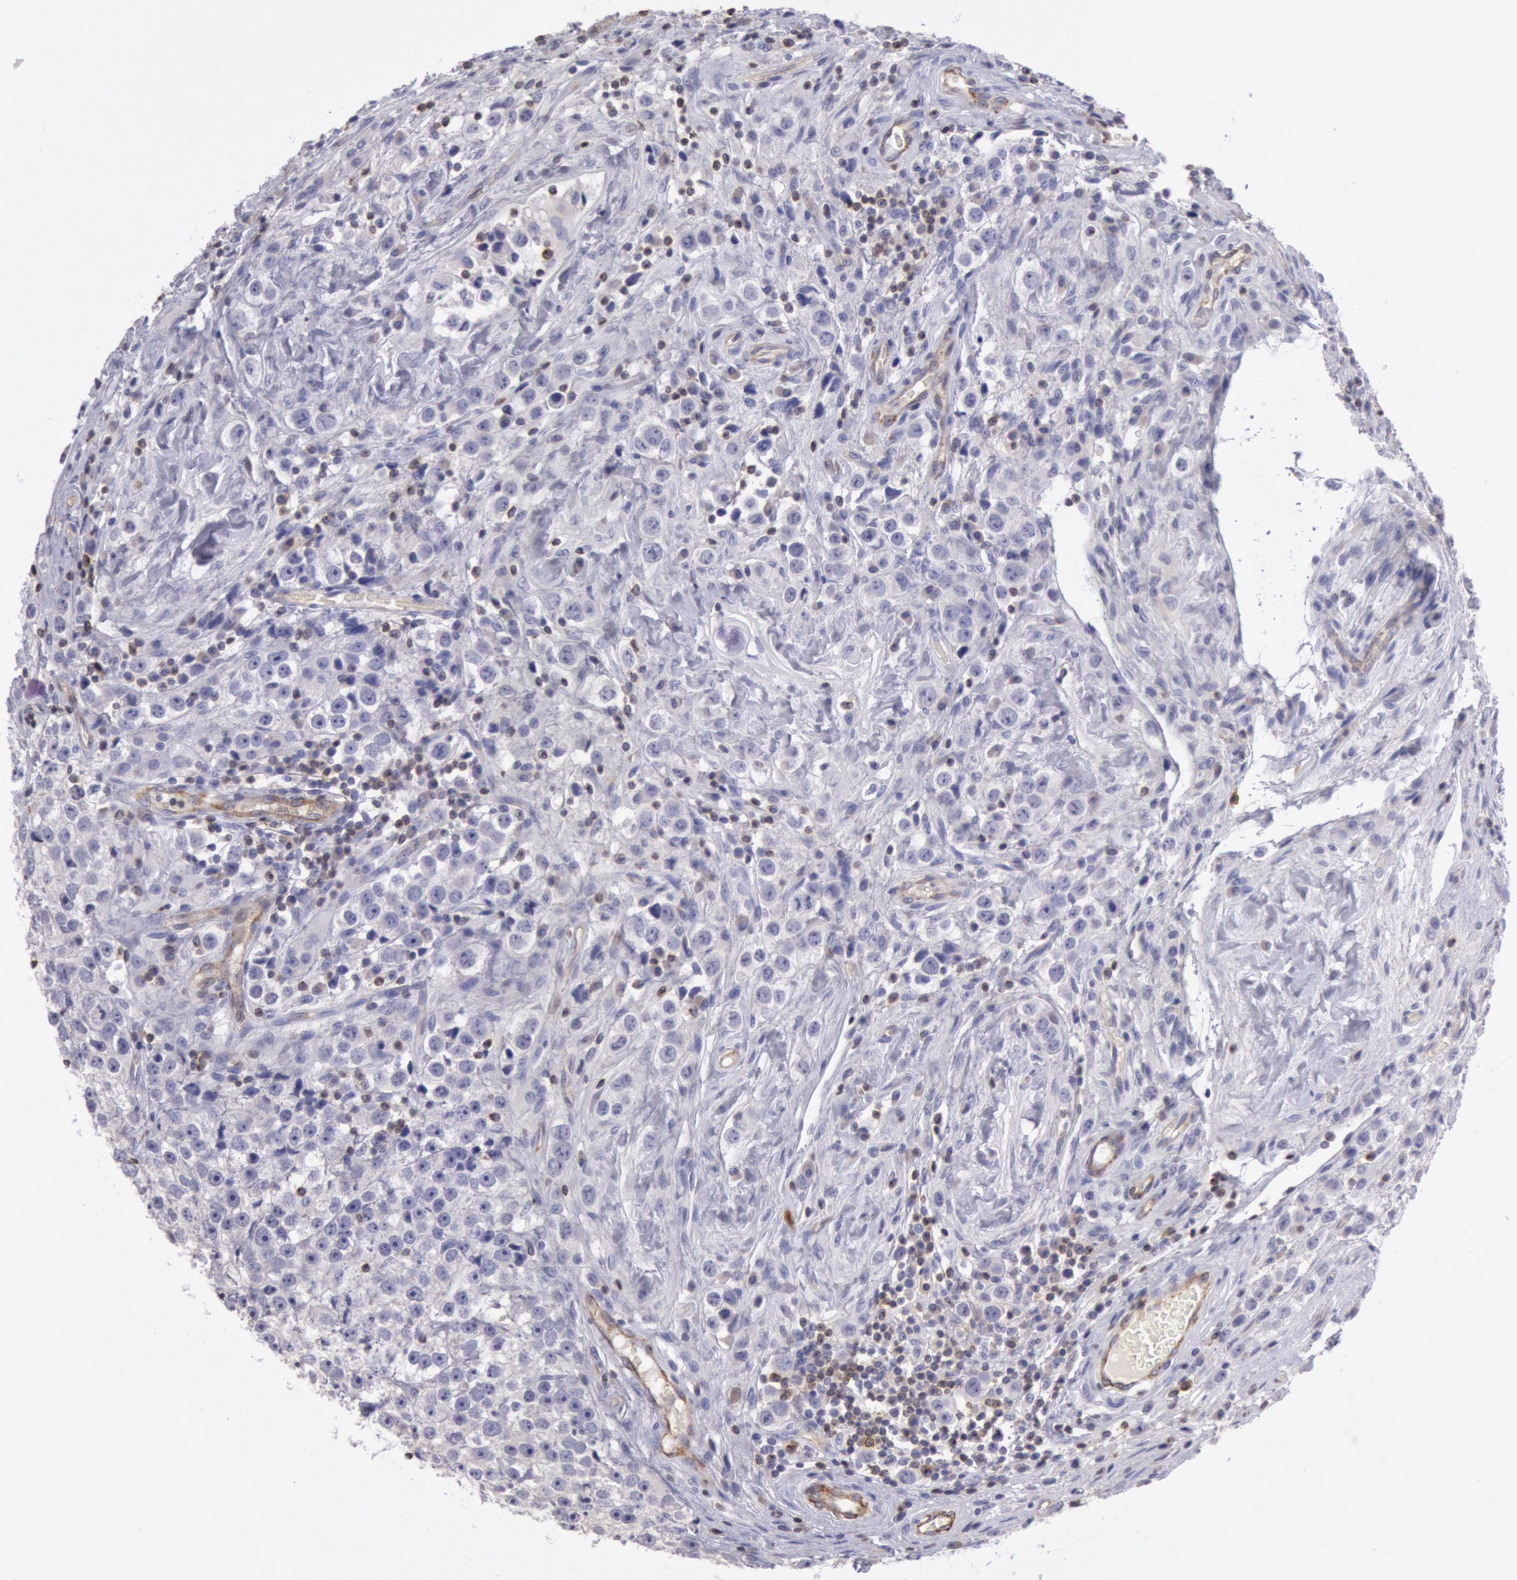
{"staining": {"intensity": "negative", "quantity": "none", "location": "none"}, "tissue": "testis cancer", "cell_type": "Tumor cells", "image_type": "cancer", "snomed": [{"axis": "morphology", "description": "Seminoma, NOS"}, {"axis": "topography", "description": "Testis"}], "caption": "Protein analysis of testis seminoma demonstrates no significant staining in tumor cells.", "gene": "RAB27A", "patient": {"sex": "male", "age": 32}}